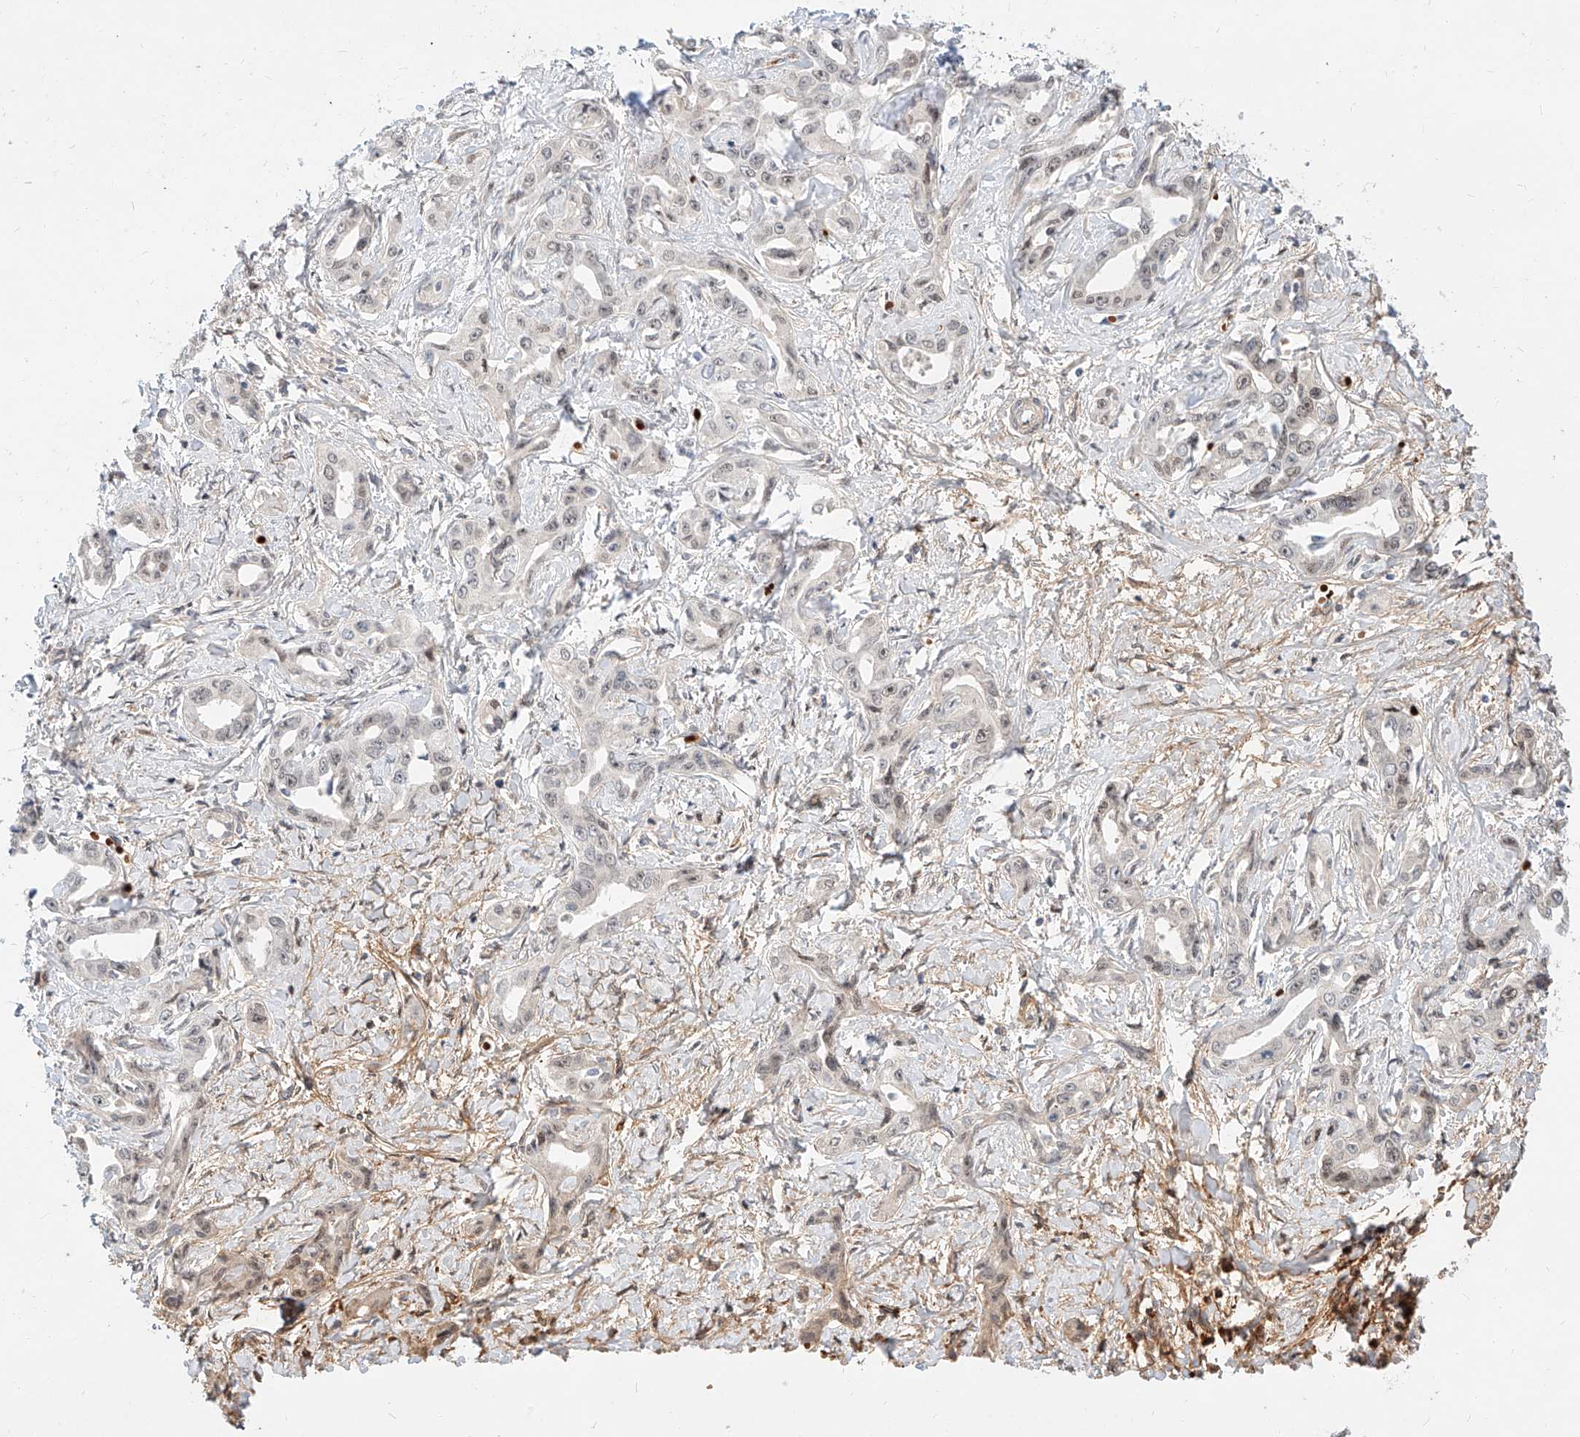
{"staining": {"intensity": "weak", "quantity": "<25%", "location": "nuclear"}, "tissue": "liver cancer", "cell_type": "Tumor cells", "image_type": "cancer", "snomed": [{"axis": "morphology", "description": "Cholangiocarcinoma"}, {"axis": "topography", "description": "Liver"}], "caption": "DAB (3,3'-diaminobenzidine) immunohistochemical staining of human liver cancer reveals no significant positivity in tumor cells. (DAB (3,3'-diaminobenzidine) immunohistochemistry with hematoxylin counter stain).", "gene": "CBX8", "patient": {"sex": "male", "age": 59}}